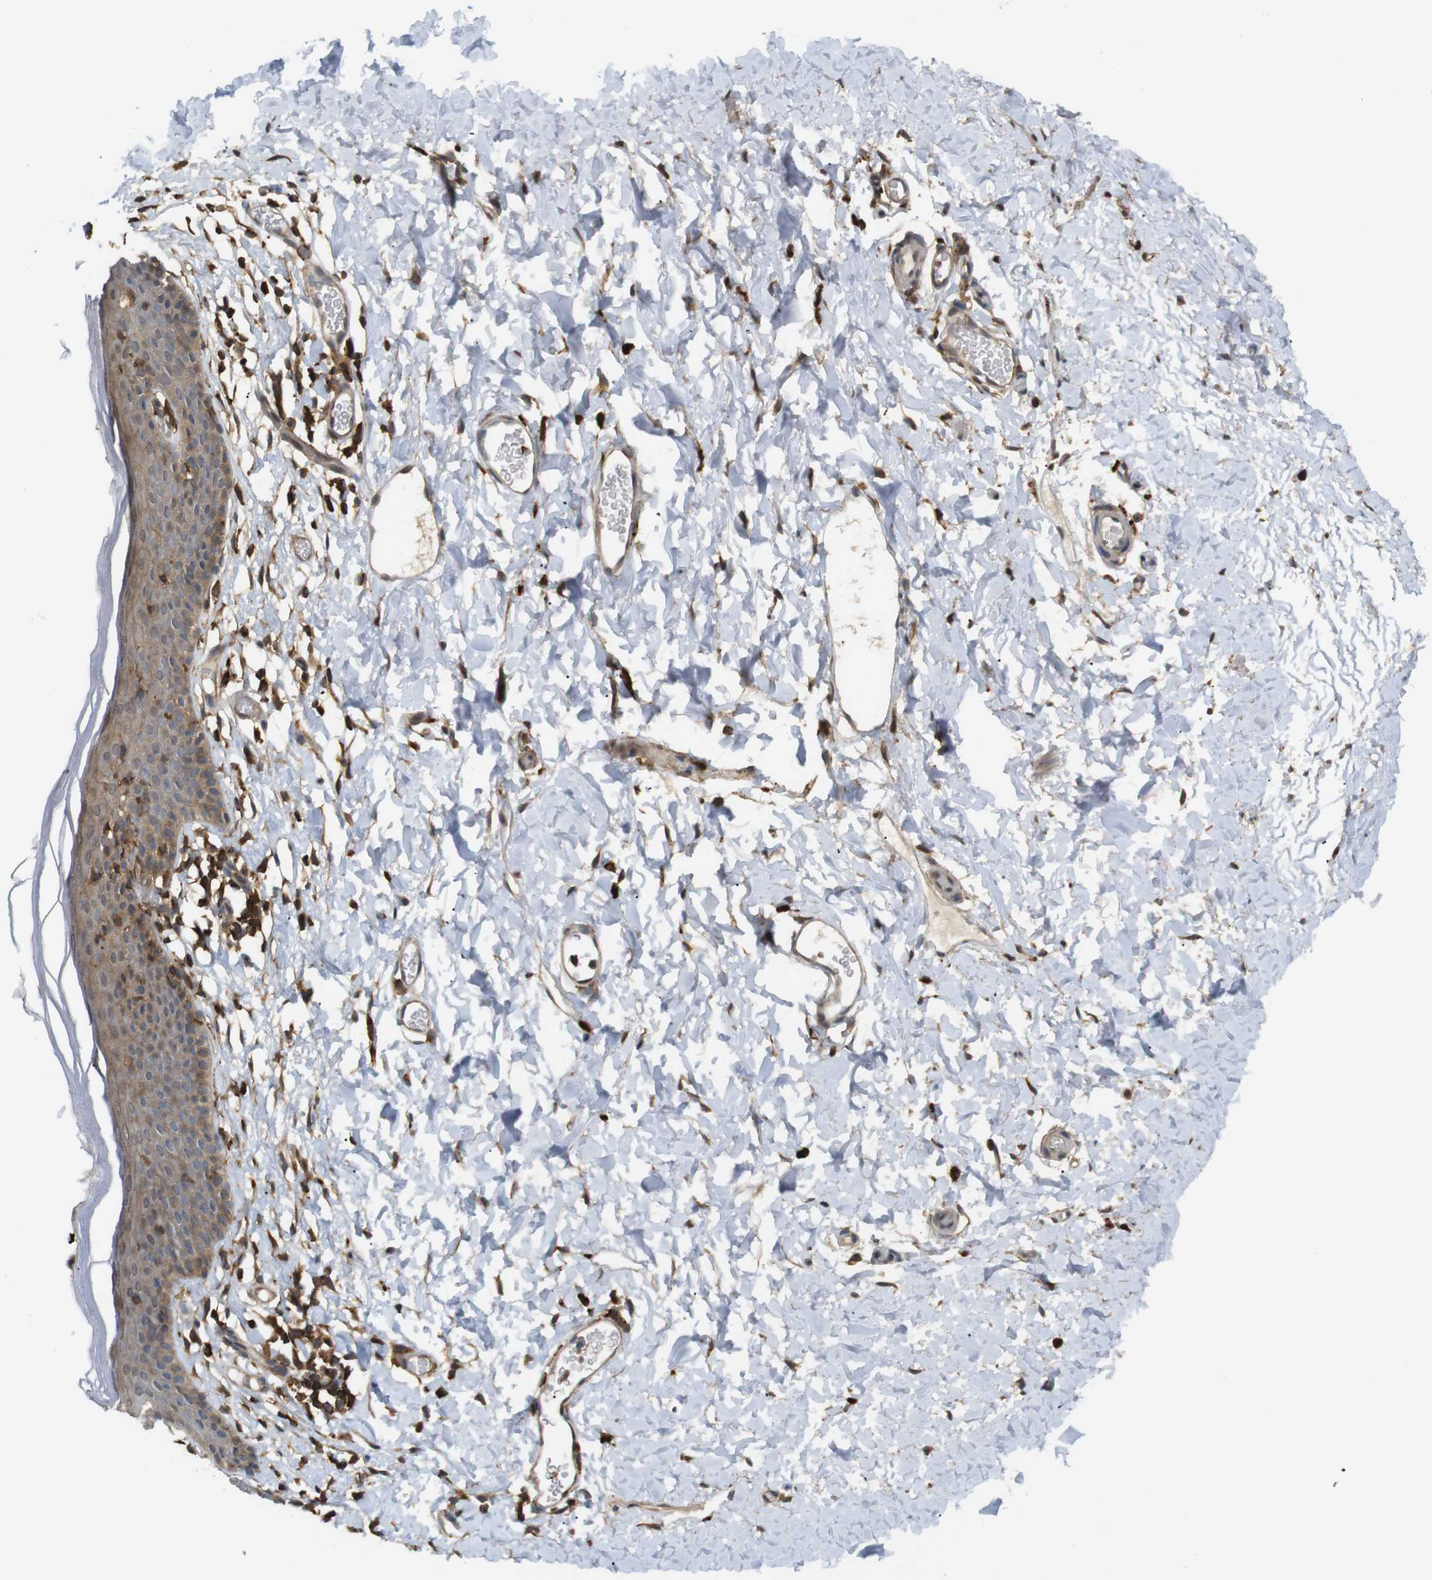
{"staining": {"intensity": "moderate", "quantity": ">75%", "location": "cytoplasmic/membranous"}, "tissue": "skin", "cell_type": "Epidermal cells", "image_type": "normal", "snomed": [{"axis": "morphology", "description": "Normal tissue, NOS"}, {"axis": "topography", "description": "Adipose tissue"}, {"axis": "topography", "description": "Vascular tissue"}, {"axis": "topography", "description": "Anal"}, {"axis": "topography", "description": "Peripheral nerve tissue"}], "caption": "Immunohistochemical staining of normal human skin demonstrates moderate cytoplasmic/membranous protein positivity in approximately >75% of epidermal cells. Nuclei are stained in blue.", "gene": "KSR1", "patient": {"sex": "female", "age": 54}}